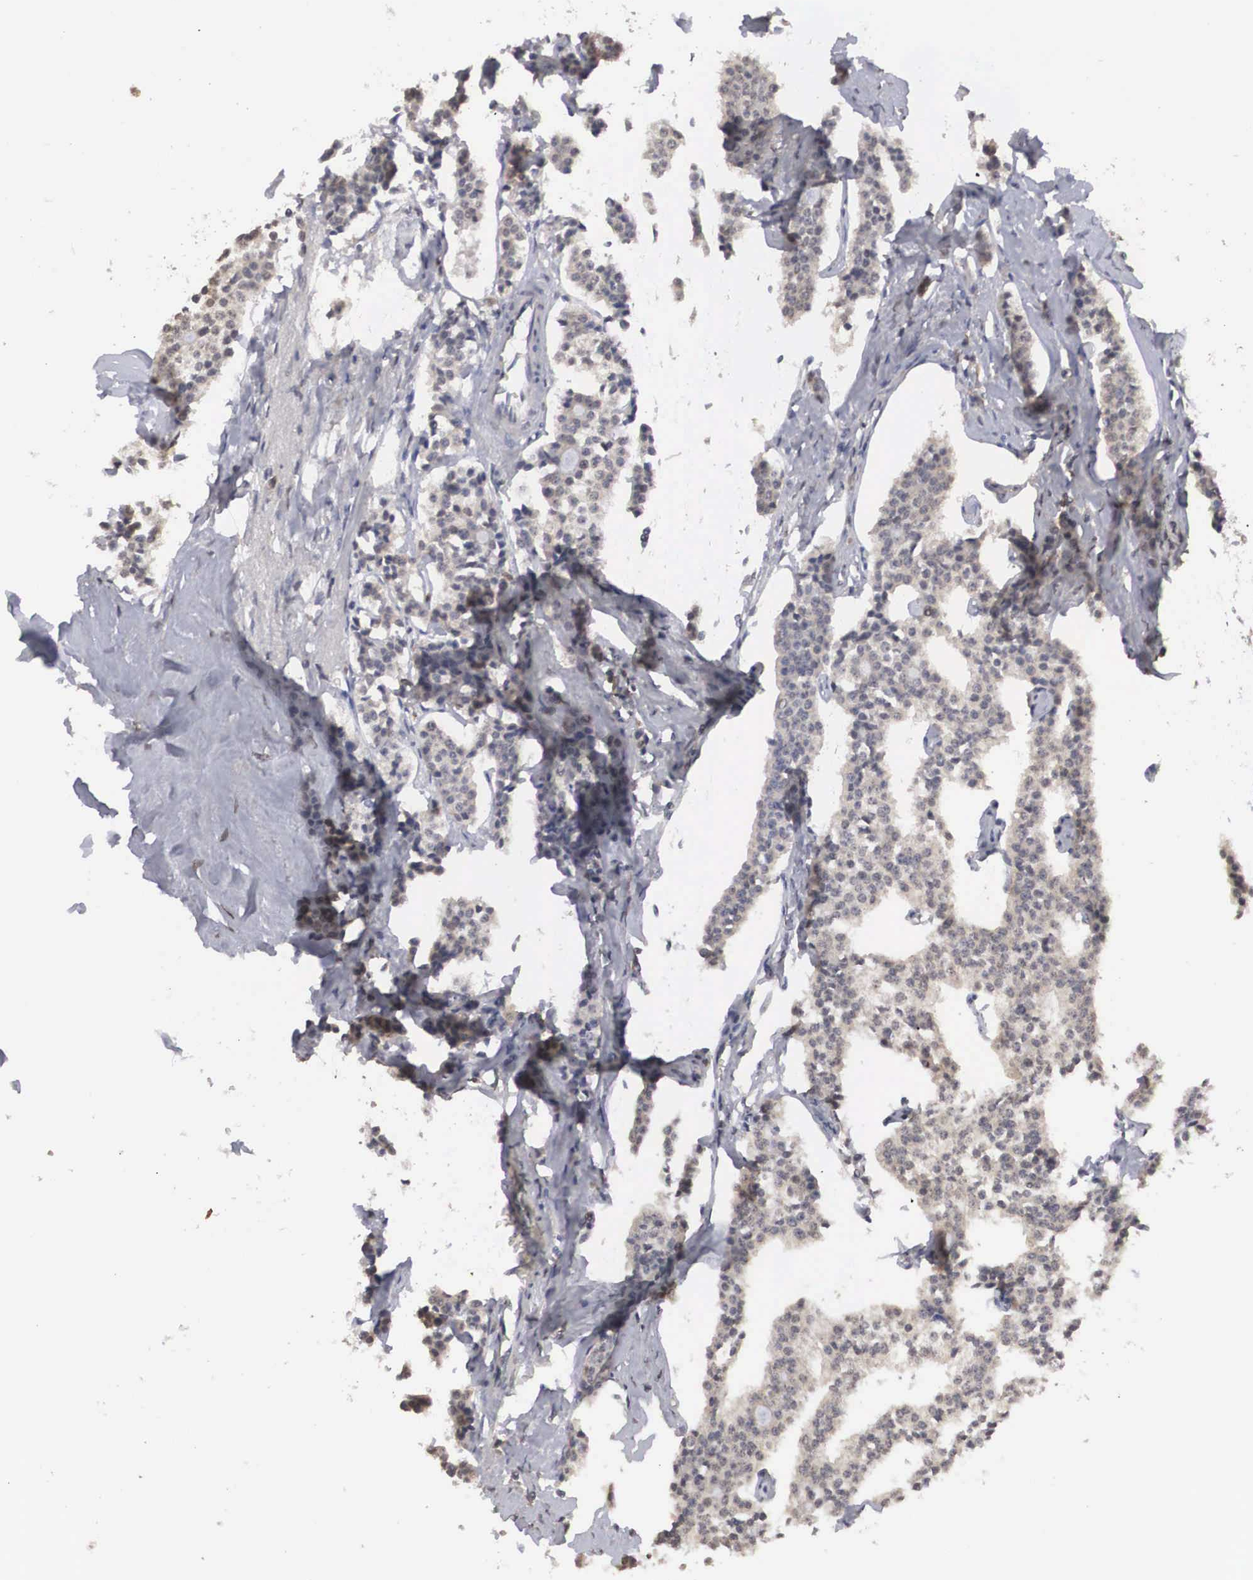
{"staining": {"intensity": "weak", "quantity": "25%-75%", "location": "cytoplasmic/membranous,nuclear"}, "tissue": "carcinoid", "cell_type": "Tumor cells", "image_type": "cancer", "snomed": [{"axis": "morphology", "description": "Carcinoid, malignant, NOS"}, {"axis": "topography", "description": "Small intestine"}], "caption": "Human malignant carcinoid stained with a protein marker demonstrates weak staining in tumor cells.", "gene": "HMOX1", "patient": {"sex": "male", "age": 63}}